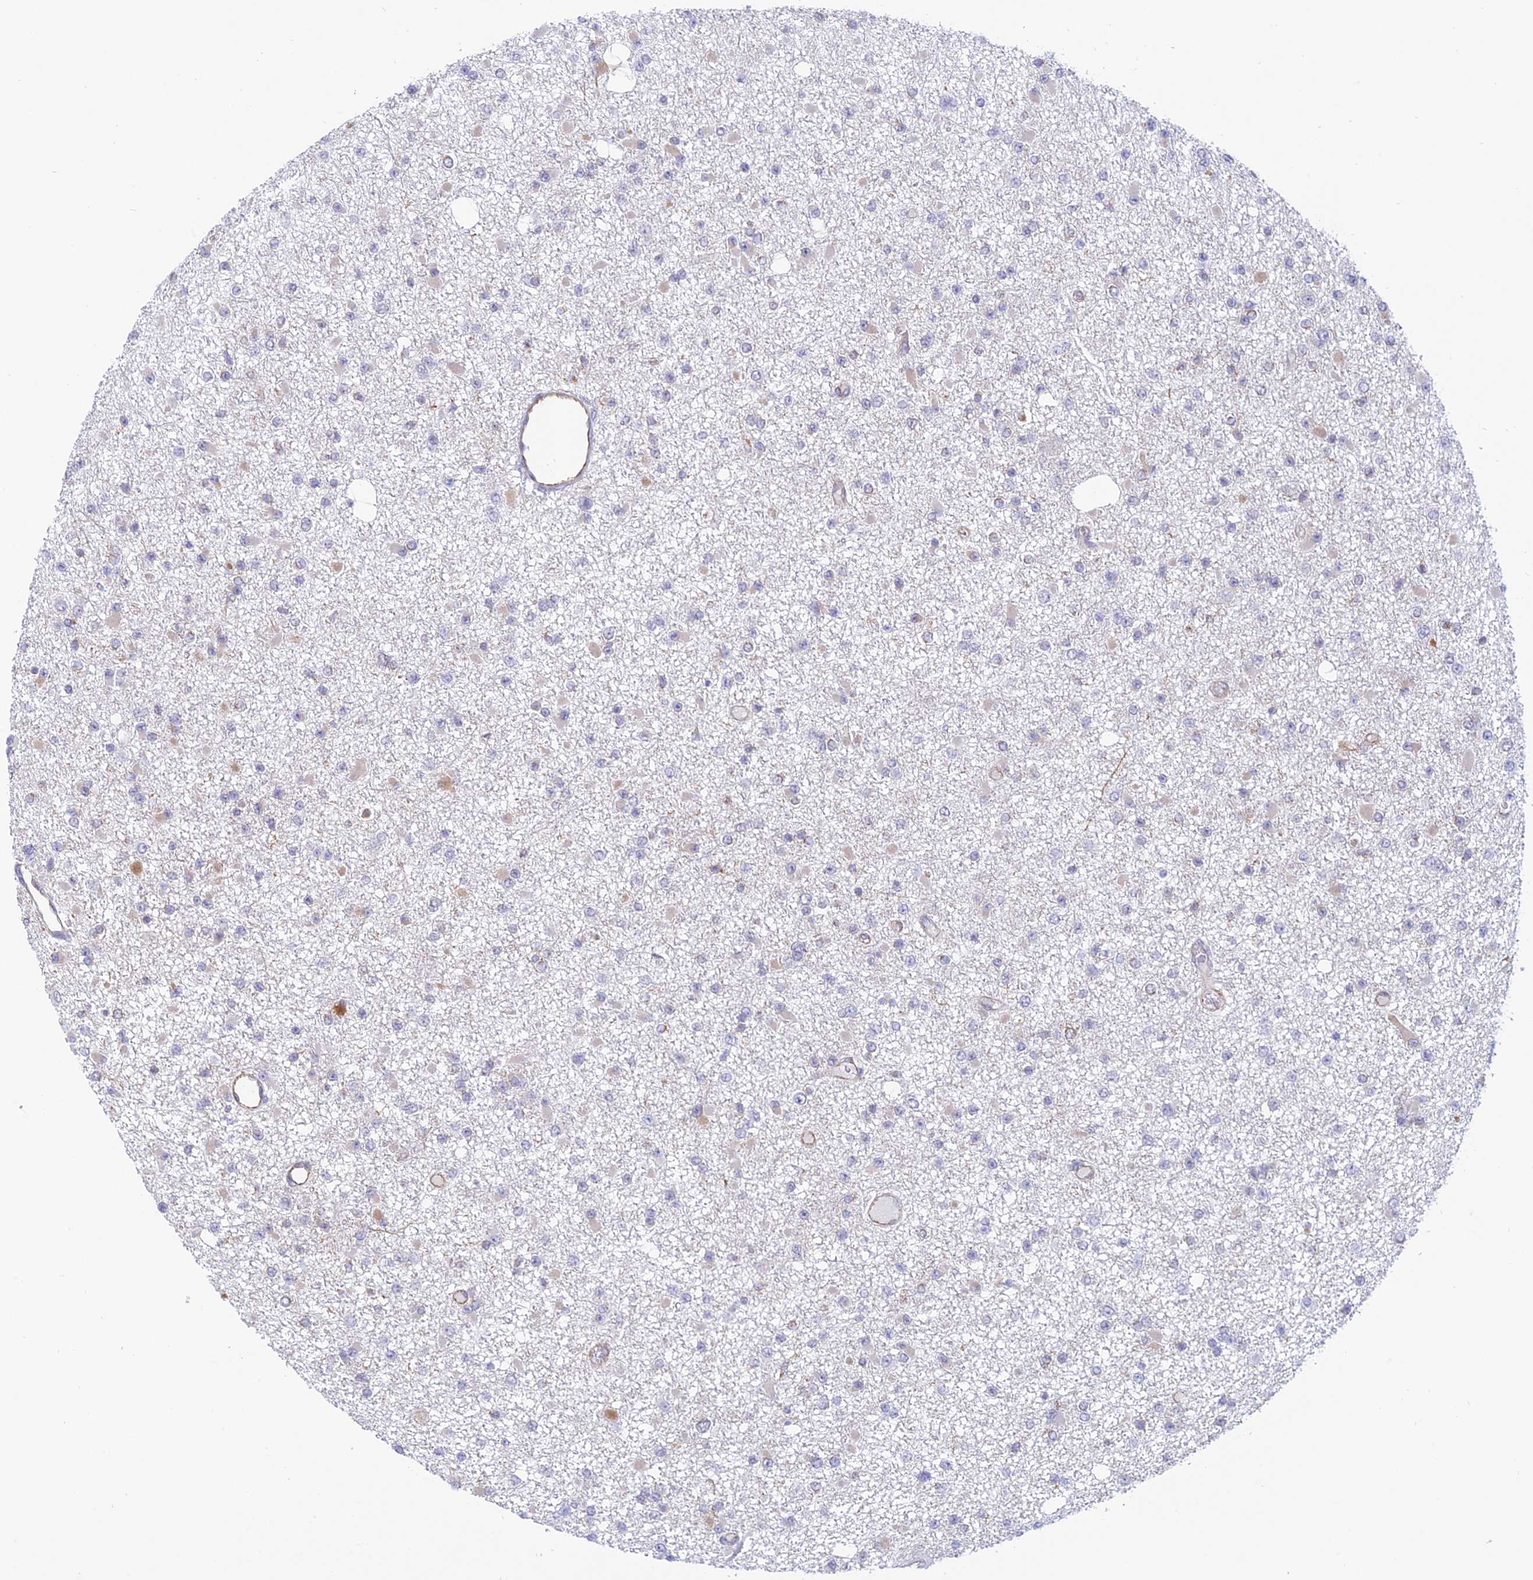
{"staining": {"intensity": "negative", "quantity": "none", "location": "none"}, "tissue": "glioma", "cell_type": "Tumor cells", "image_type": "cancer", "snomed": [{"axis": "morphology", "description": "Glioma, malignant, Low grade"}, {"axis": "topography", "description": "Brain"}], "caption": "Tumor cells are negative for protein expression in human glioma. Brightfield microscopy of immunohistochemistry stained with DAB (3,3'-diaminobenzidine) (brown) and hematoxylin (blue), captured at high magnification.", "gene": "PAGR1", "patient": {"sex": "female", "age": 22}}